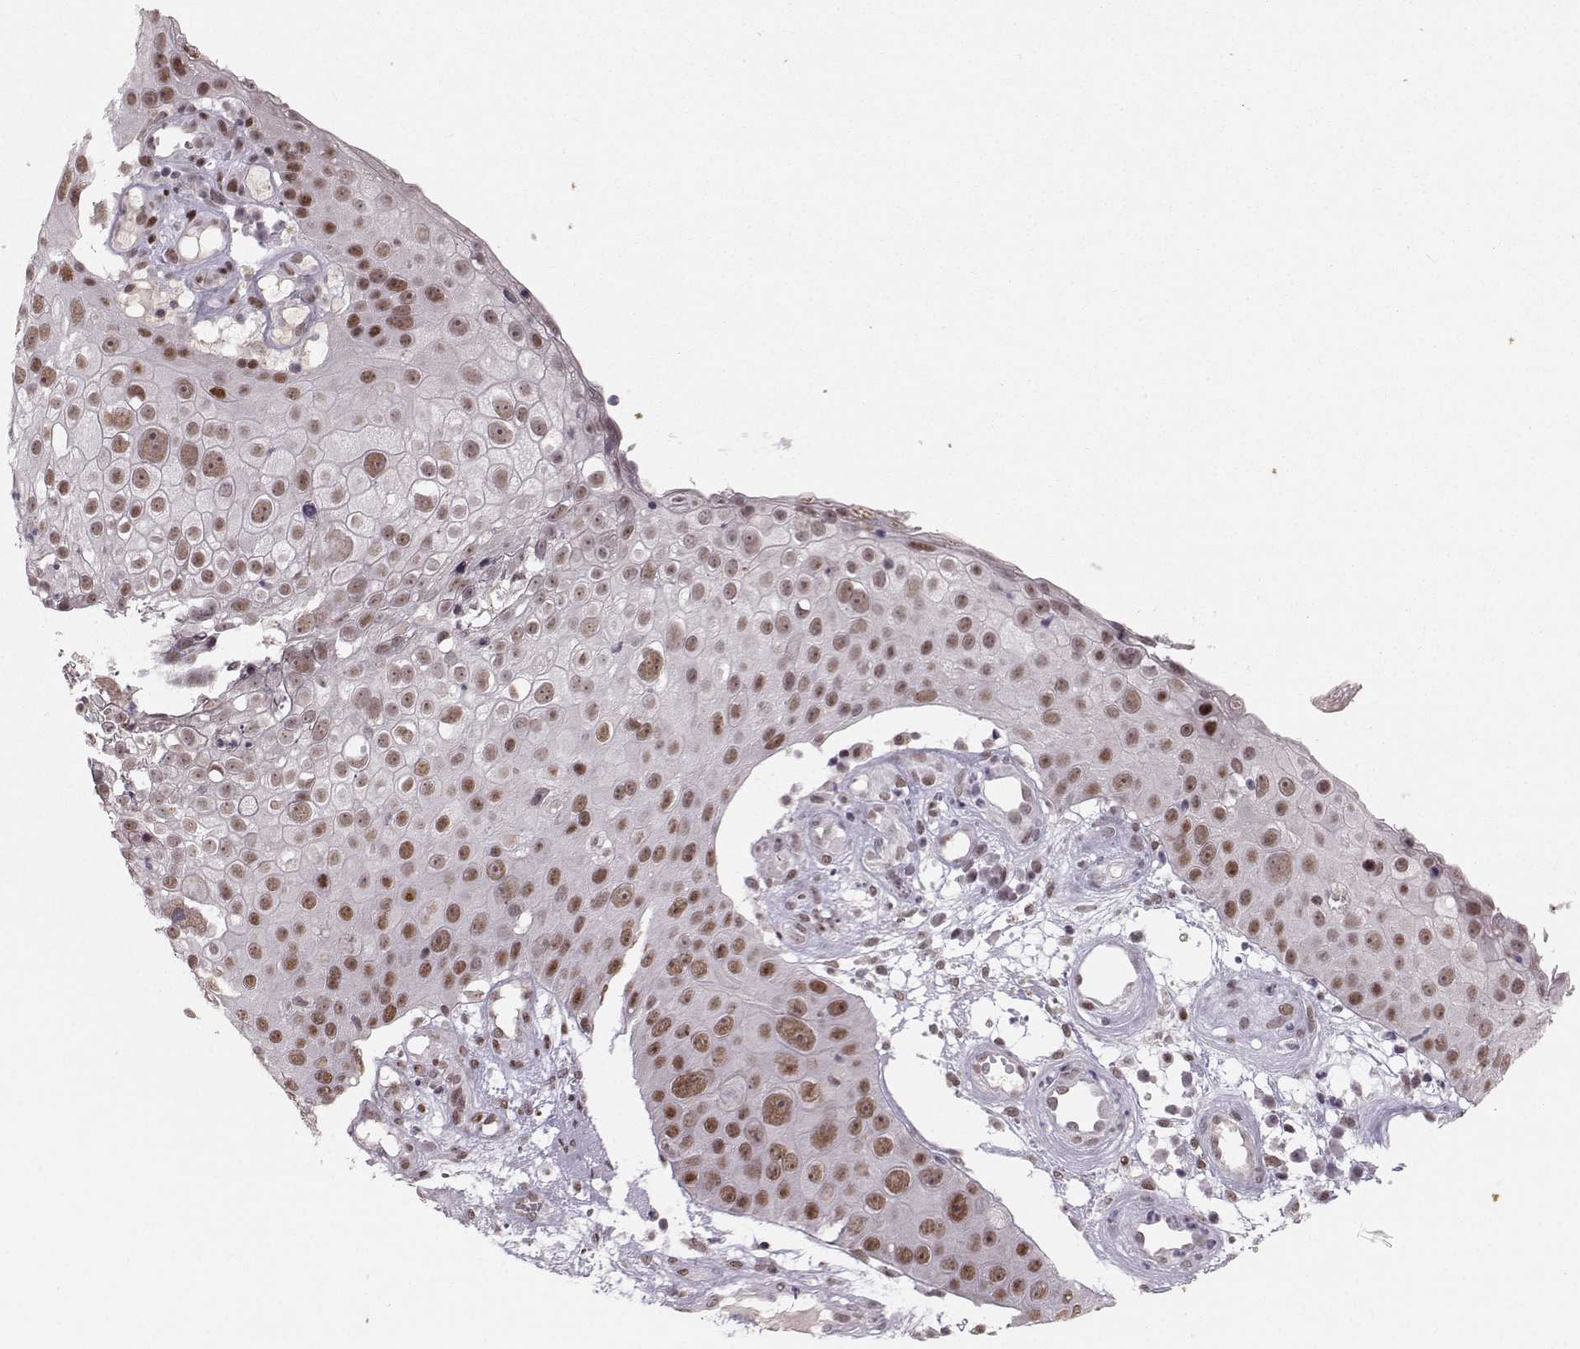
{"staining": {"intensity": "moderate", "quantity": ">75%", "location": "nuclear"}, "tissue": "skin cancer", "cell_type": "Tumor cells", "image_type": "cancer", "snomed": [{"axis": "morphology", "description": "Squamous cell carcinoma, NOS"}, {"axis": "topography", "description": "Skin"}], "caption": "Skin cancer tissue reveals moderate nuclear staining in approximately >75% of tumor cells", "gene": "SNAPC2", "patient": {"sex": "male", "age": 71}}